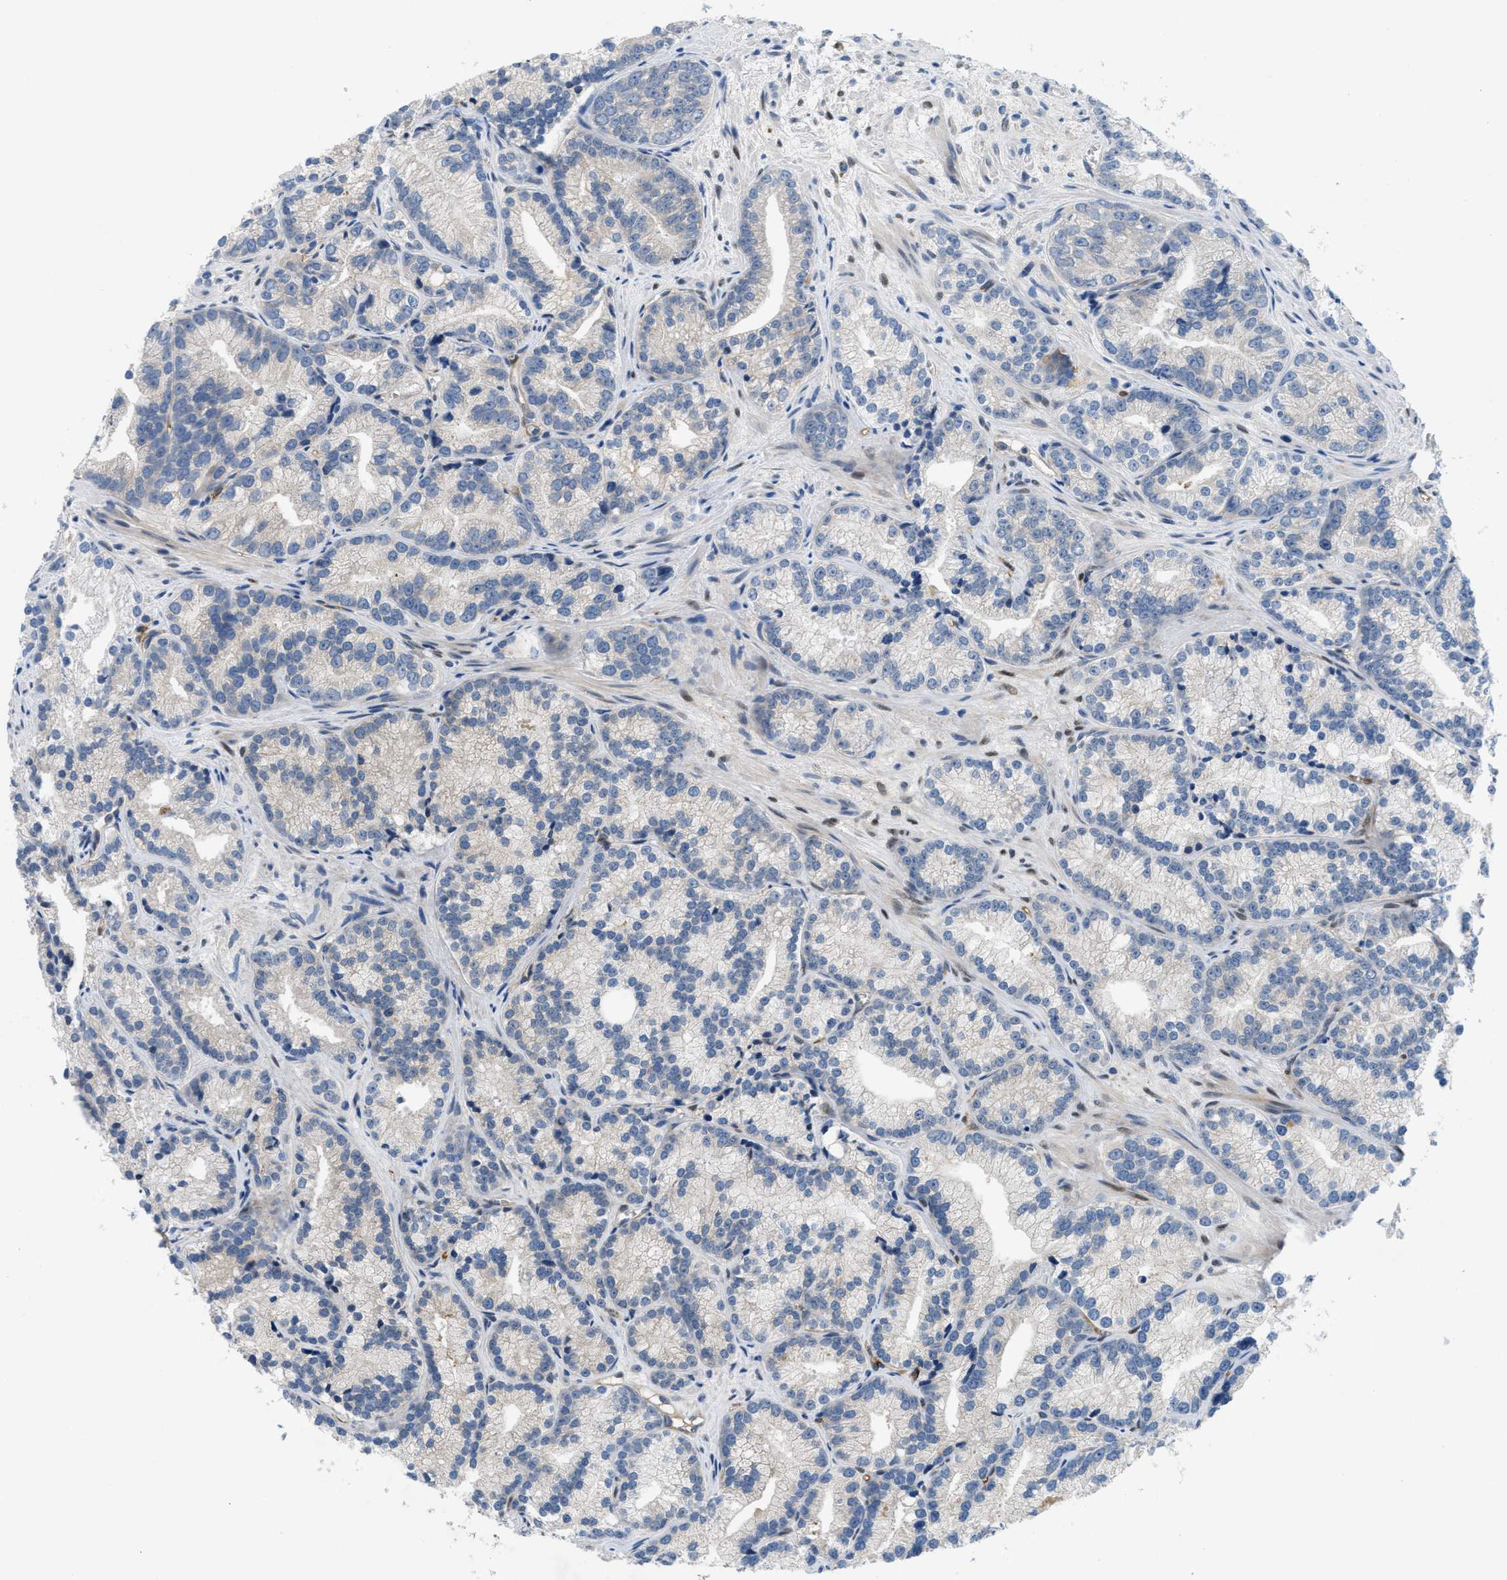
{"staining": {"intensity": "negative", "quantity": "none", "location": "none"}, "tissue": "prostate cancer", "cell_type": "Tumor cells", "image_type": "cancer", "snomed": [{"axis": "morphology", "description": "Adenocarcinoma, Low grade"}, {"axis": "topography", "description": "Prostate"}], "caption": "Adenocarcinoma (low-grade) (prostate) stained for a protein using IHC demonstrates no positivity tumor cells.", "gene": "PGR", "patient": {"sex": "male", "age": 89}}